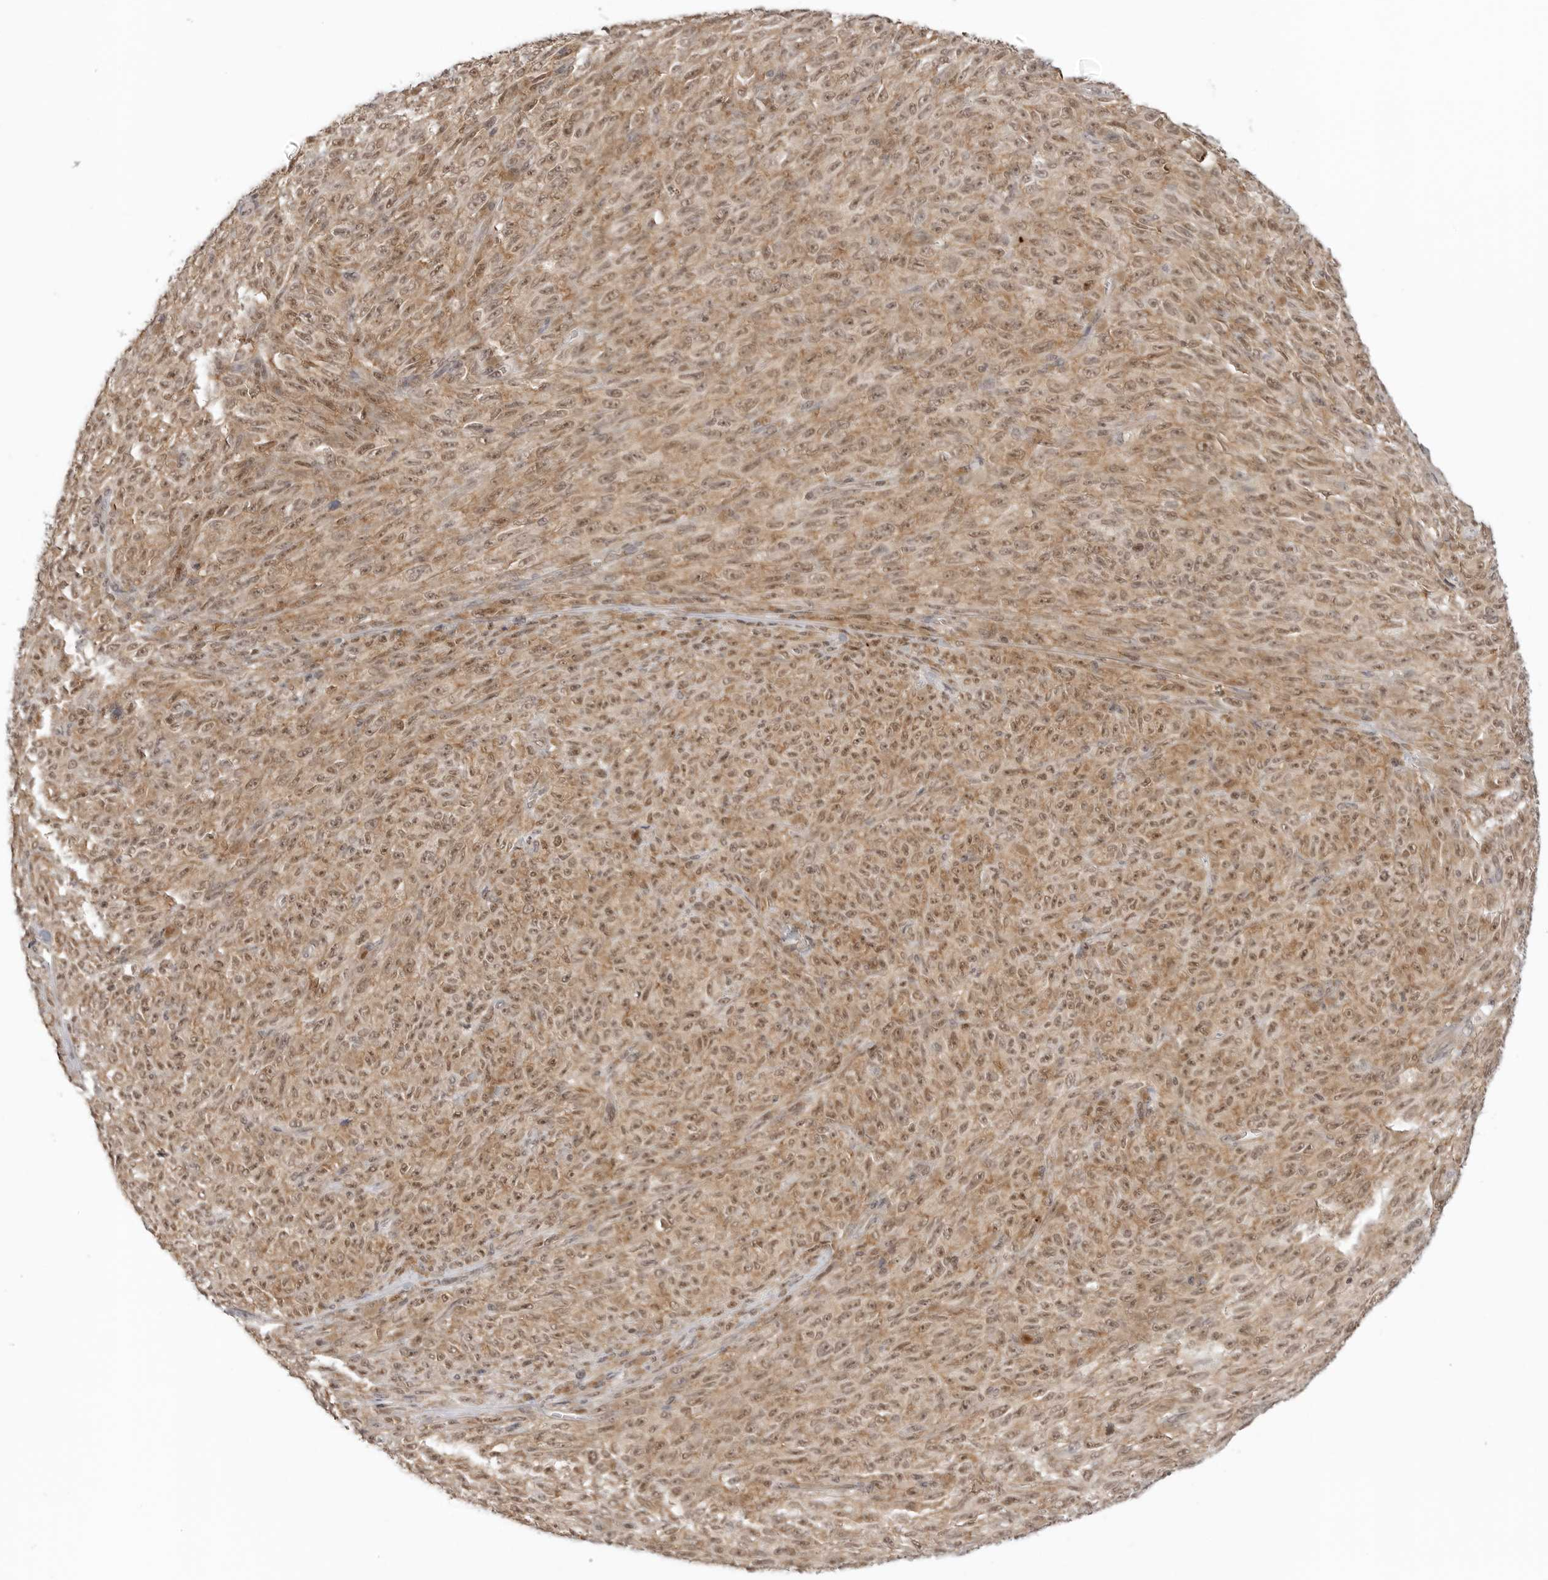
{"staining": {"intensity": "moderate", "quantity": ">75%", "location": "cytoplasmic/membranous,nuclear"}, "tissue": "melanoma", "cell_type": "Tumor cells", "image_type": "cancer", "snomed": [{"axis": "morphology", "description": "Malignant melanoma, NOS"}, {"axis": "topography", "description": "Skin"}], "caption": "Brown immunohistochemical staining in malignant melanoma shows moderate cytoplasmic/membranous and nuclear staining in about >75% of tumor cells.", "gene": "METAP1", "patient": {"sex": "female", "age": 82}}